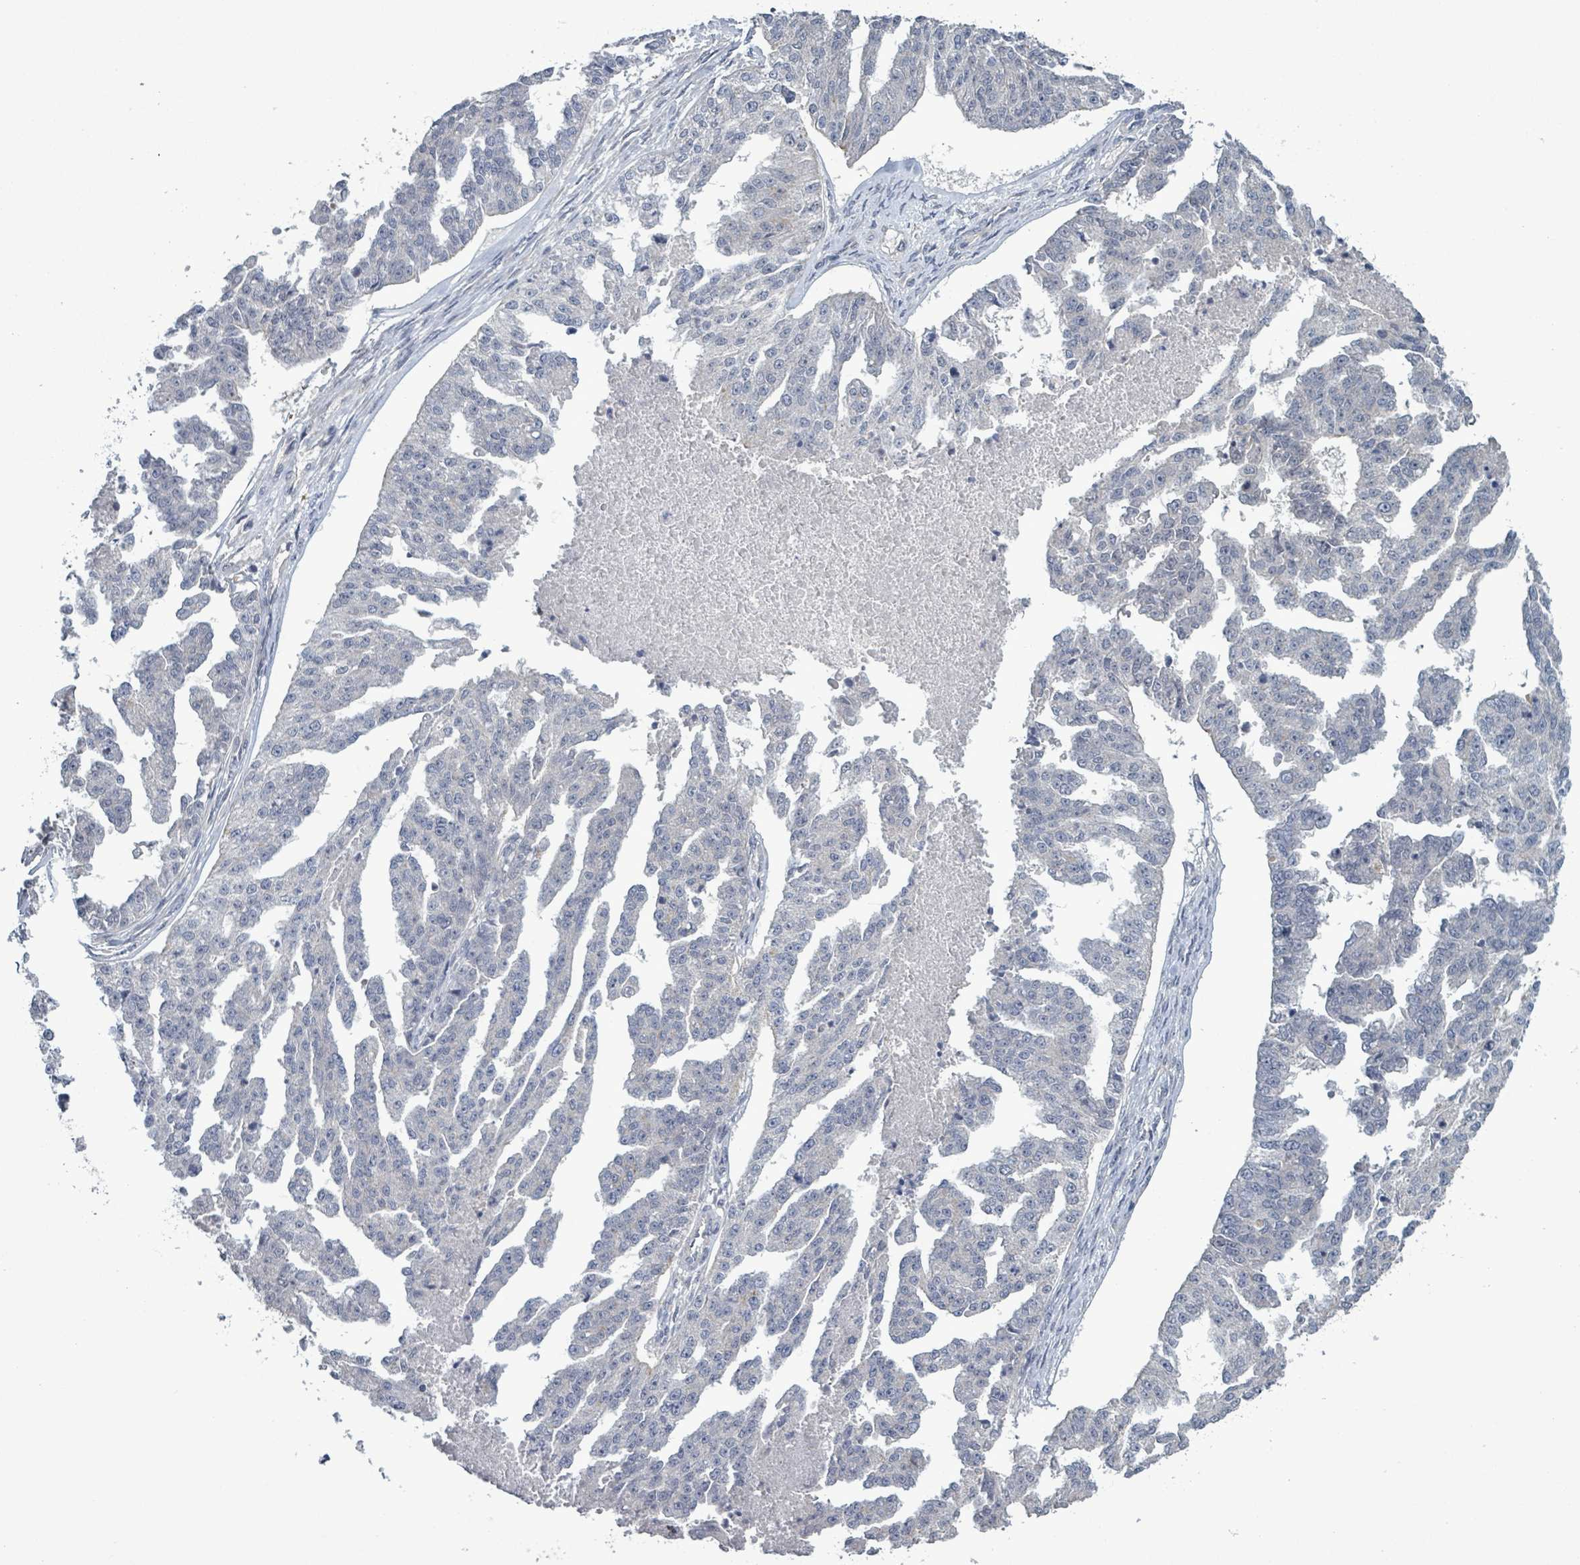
{"staining": {"intensity": "negative", "quantity": "none", "location": "none"}, "tissue": "ovarian cancer", "cell_type": "Tumor cells", "image_type": "cancer", "snomed": [{"axis": "morphology", "description": "Cystadenocarcinoma, serous, NOS"}, {"axis": "topography", "description": "Ovary"}], "caption": "IHC image of neoplastic tissue: human ovarian cancer stained with DAB (3,3'-diaminobenzidine) displays no significant protein positivity in tumor cells. (DAB immunohistochemistry (IHC) visualized using brightfield microscopy, high magnification).", "gene": "AMMECR1", "patient": {"sex": "female", "age": 58}}